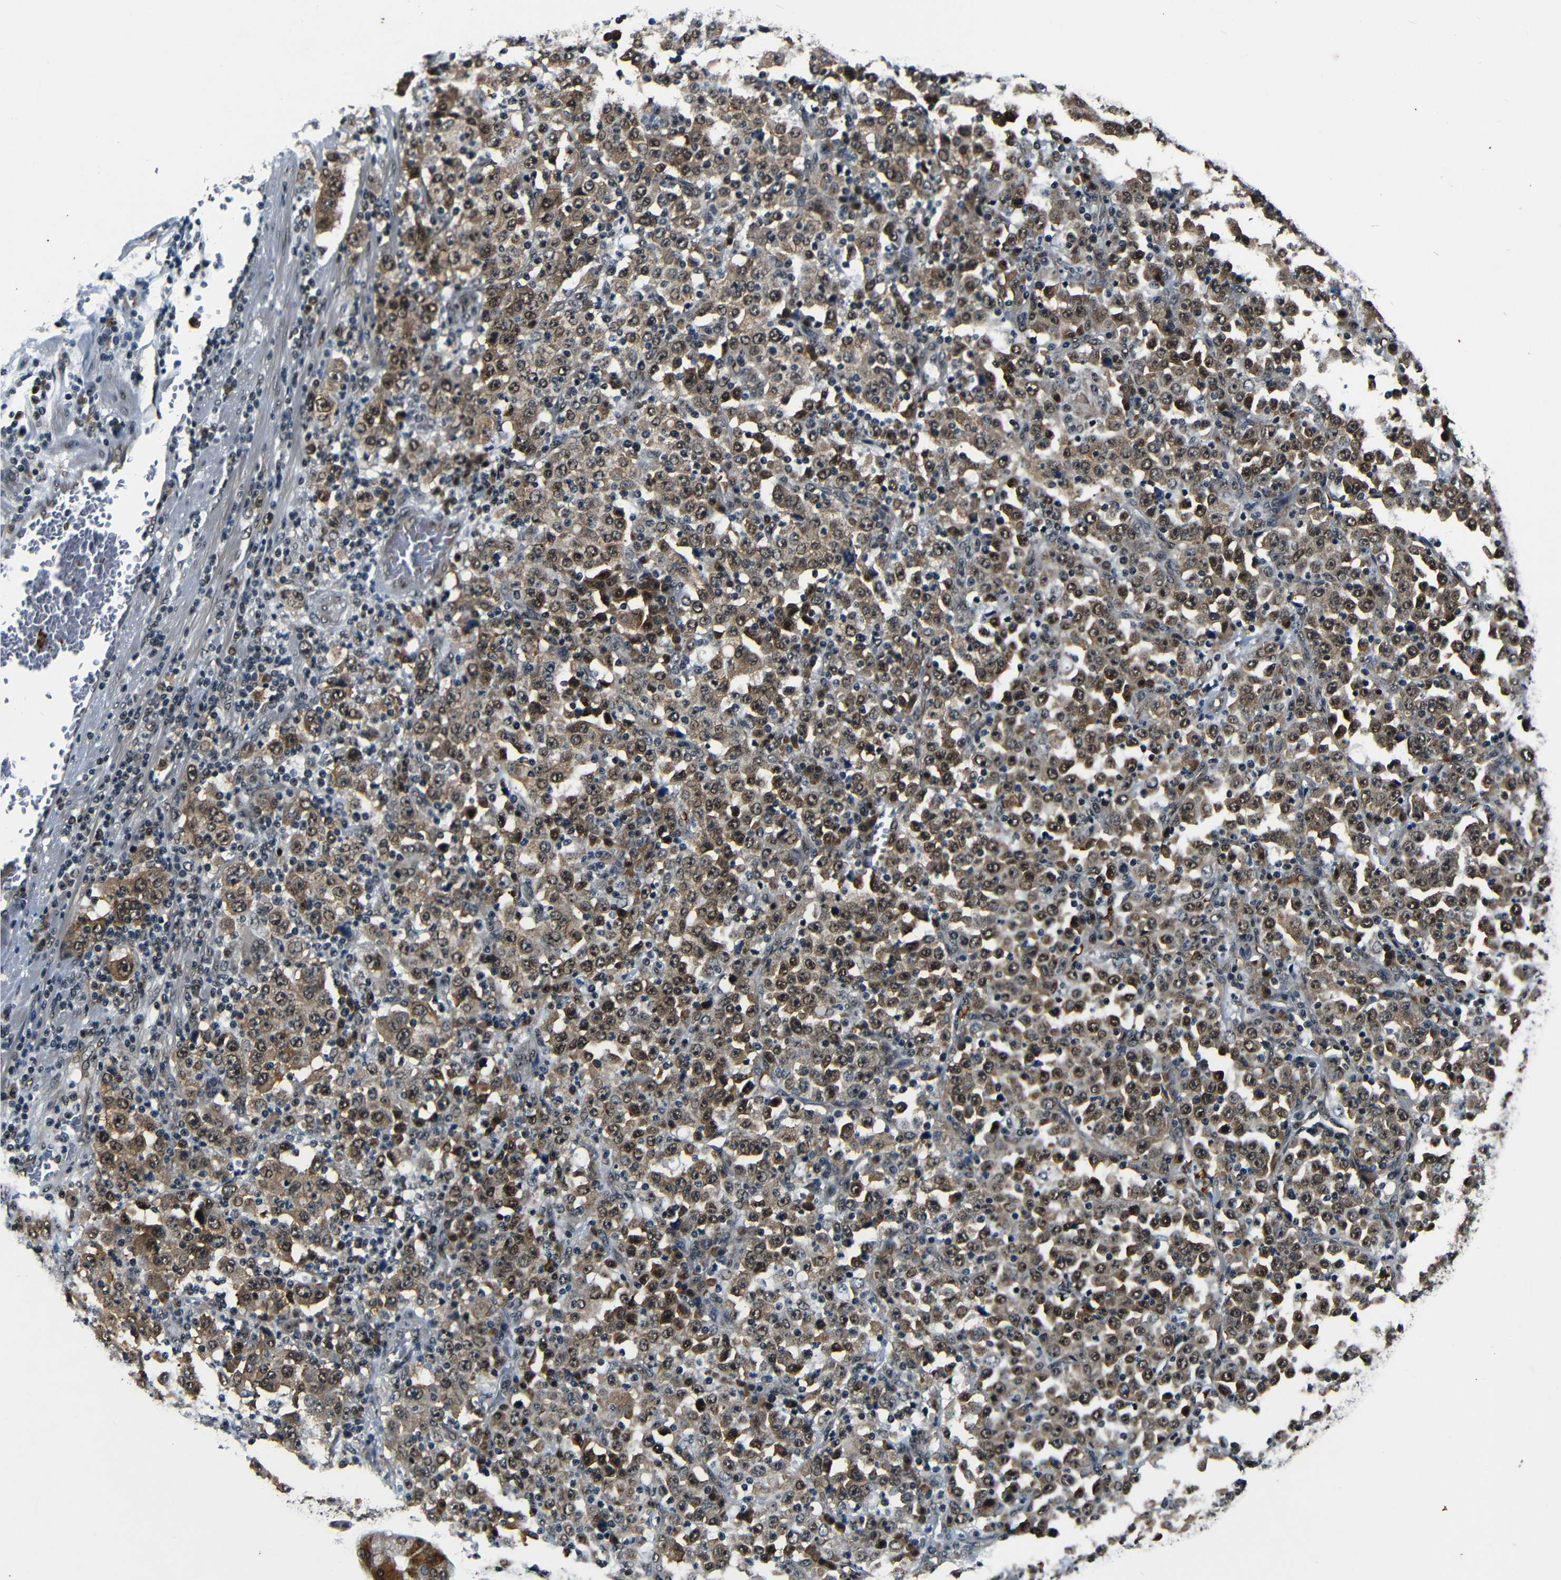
{"staining": {"intensity": "moderate", "quantity": ">75%", "location": "cytoplasmic/membranous,nuclear"}, "tissue": "stomach cancer", "cell_type": "Tumor cells", "image_type": "cancer", "snomed": [{"axis": "morphology", "description": "Normal tissue, NOS"}, {"axis": "morphology", "description": "Adenocarcinoma, NOS"}, {"axis": "topography", "description": "Stomach, upper"}, {"axis": "topography", "description": "Stomach"}], "caption": "Moderate cytoplasmic/membranous and nuclear expression for a protein is present in approximately >75% of tumor cells of stomach cancer using immunohistochemistry.", "gene": "FOXD4", "patient": {"sex": "male", "age": 59}}